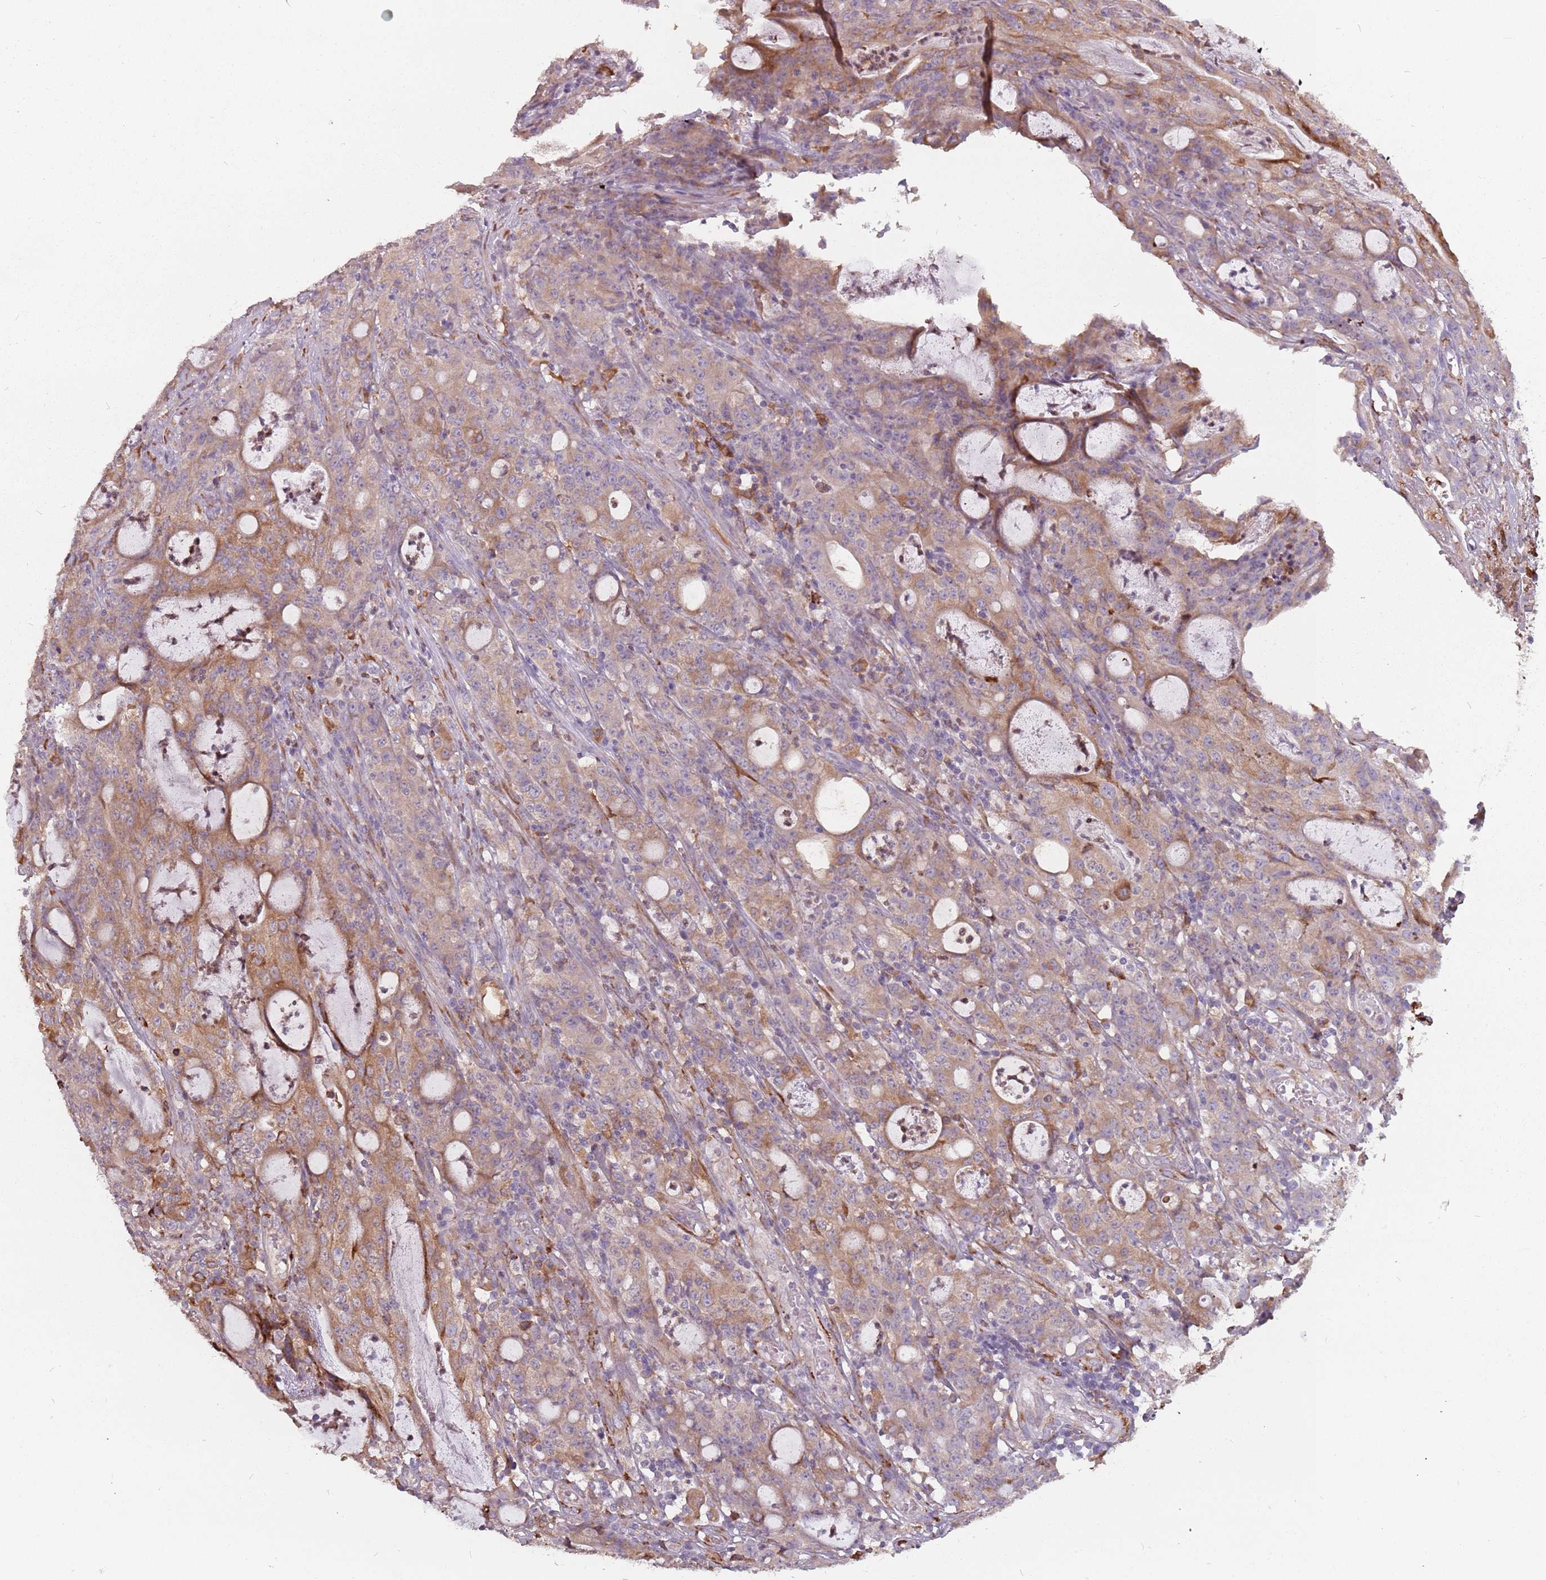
{"staining": {"intensity": "weak", "quantity": "25%-75%", "location": "cytoplasmic/membranous"}, "tissue": "colorectal cancer", "cell_type": "Tumor cells", "image_type": "cancer", "snomed": [{"axis": "morphology", "description": "Adenocarcinoma, NOS"}, {"axis": "topography", "description": "Colon"}], "caption": "Colorectal cancer tissue exhibits weak cytoplasmic/membranous positivity in about 25%-75% of tumor cells, visualized by immunohistochemistry. The staining was performed using DAB to visualize the protein expression in brown, while the nuclei were stained in blue with hematoxylin (Magnification: 20x).", "gene": "RPS9", "patient": {"sex": "male", "age": 83}}